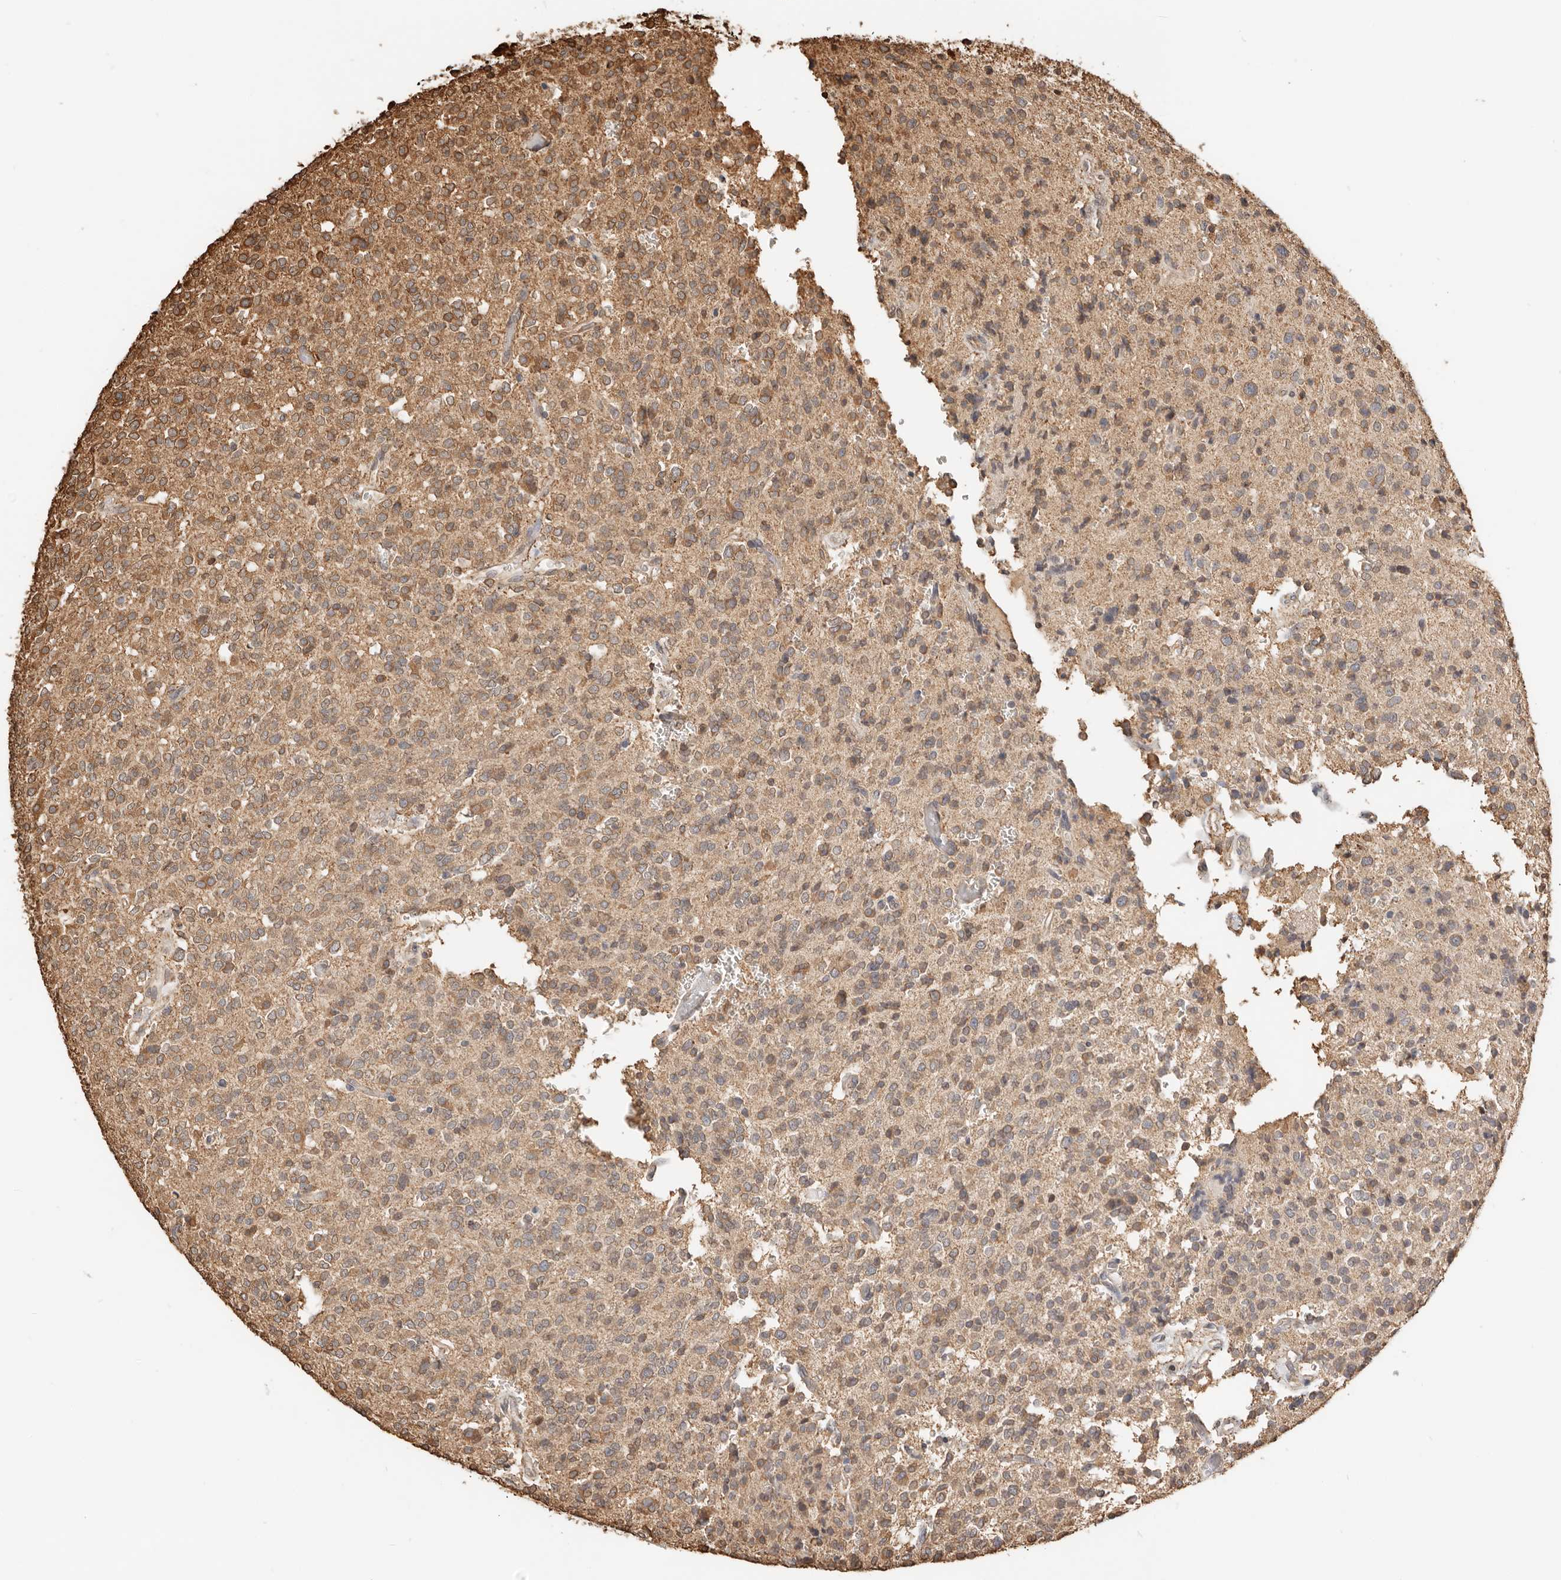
{"staining": {"intensity": "moderate", "quantity": ">75%", "location": "cytoplasmic/membranous"}, "tissue": "glioma", "cell_type": "Tumor cells", "image_type": "cancer", "snomed": [{"axis": "morphology", "description": "Glioma, malignant, High grade"}, {"axis": "topography", "description": "Brain"}], "caption": "IHC photomicrograph of human malignant glioma (high-grade) stained for a protein (brown), which reveals medium levels of moderate cytoplasmic/membranous staining in about >75% of tumor cells.", "gene": "ARHGEF10L", "patient": {"sex": "male", "age": 34}}